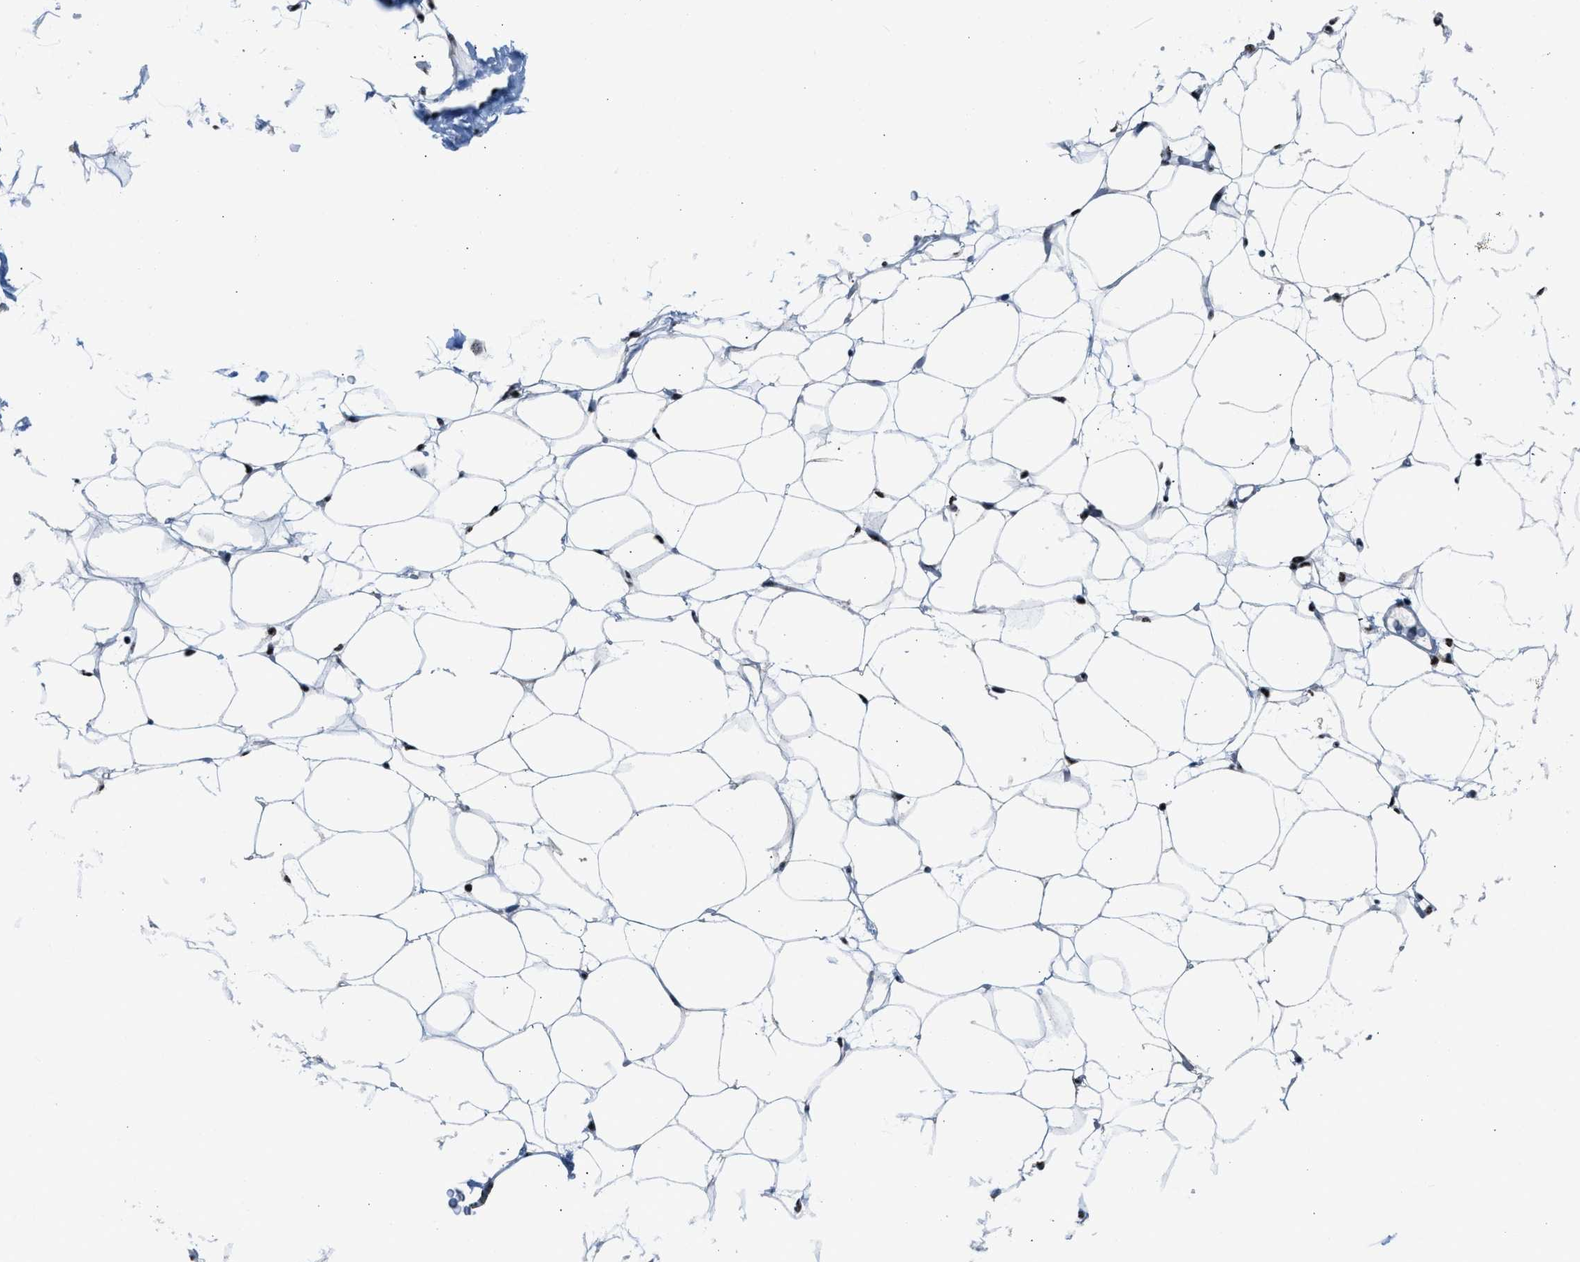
{"staining": {"intensity": "negative", "quantity": "none", "location": "none"}, "tissue": "adipose tissue", "cell_type": "Adipocytes", "image_type": "normal", "snomed": [{"axis": "morphology", "description": "Normal tissue, NOS"}, {"axis": "topography", "description": "Breast"}, {"axis": "topography", "description": "Soft tissue"}], "caption": "Protein analysis of normal adipose tissue demonstrates no significant staining in adipocytes. (DAB (3,3'-diaminobenzidine) IHC with hematoxylin counter stain).", "gene": "CENPP", "patient": {"sex": "female", "age": 75}}